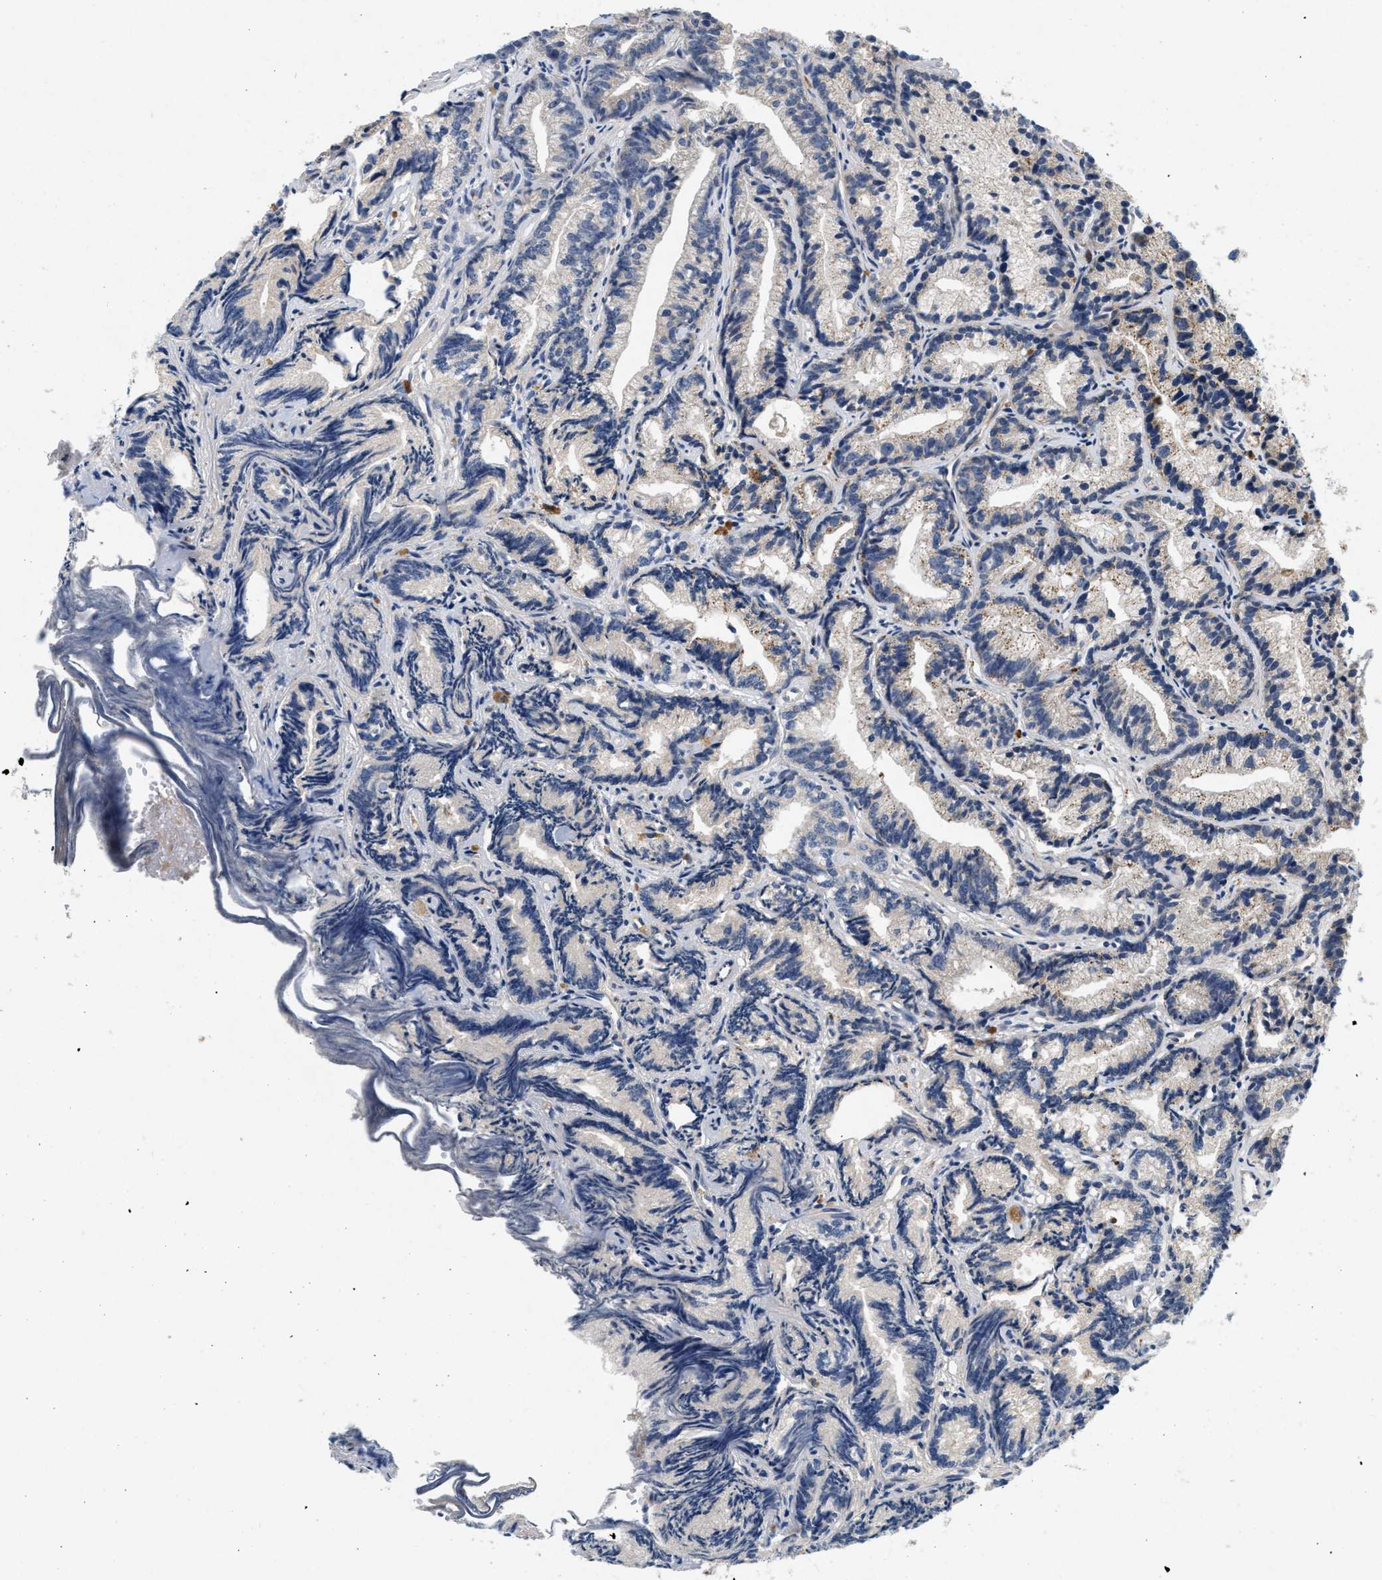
{"staining": {"intensity": "weak", "quantity": "25%-75%", "location": "cytoplasmic/membranous"}, "tissue": "prostate cancer", "cell_type": "Tumor cells", "image_type": "cancer", "snomed": [{"axis": "morphology", "description": "Adenocarcinoma, Low grade"}, {"axis": "topography", "description": "Prostate"}], "caption": "The image exhibits a brown stain indicating the presence of a protein in the cytoplasmic/membranous of tumor cells in prostate cancer (low-grade adenocarcinoma). The staining was performed using DAB, with brown indicating positive protein expression. Nuclei are stained blue with hematoxylin.", "gene": "PDP1", "patient": {"sex": "male", "age": 89}}